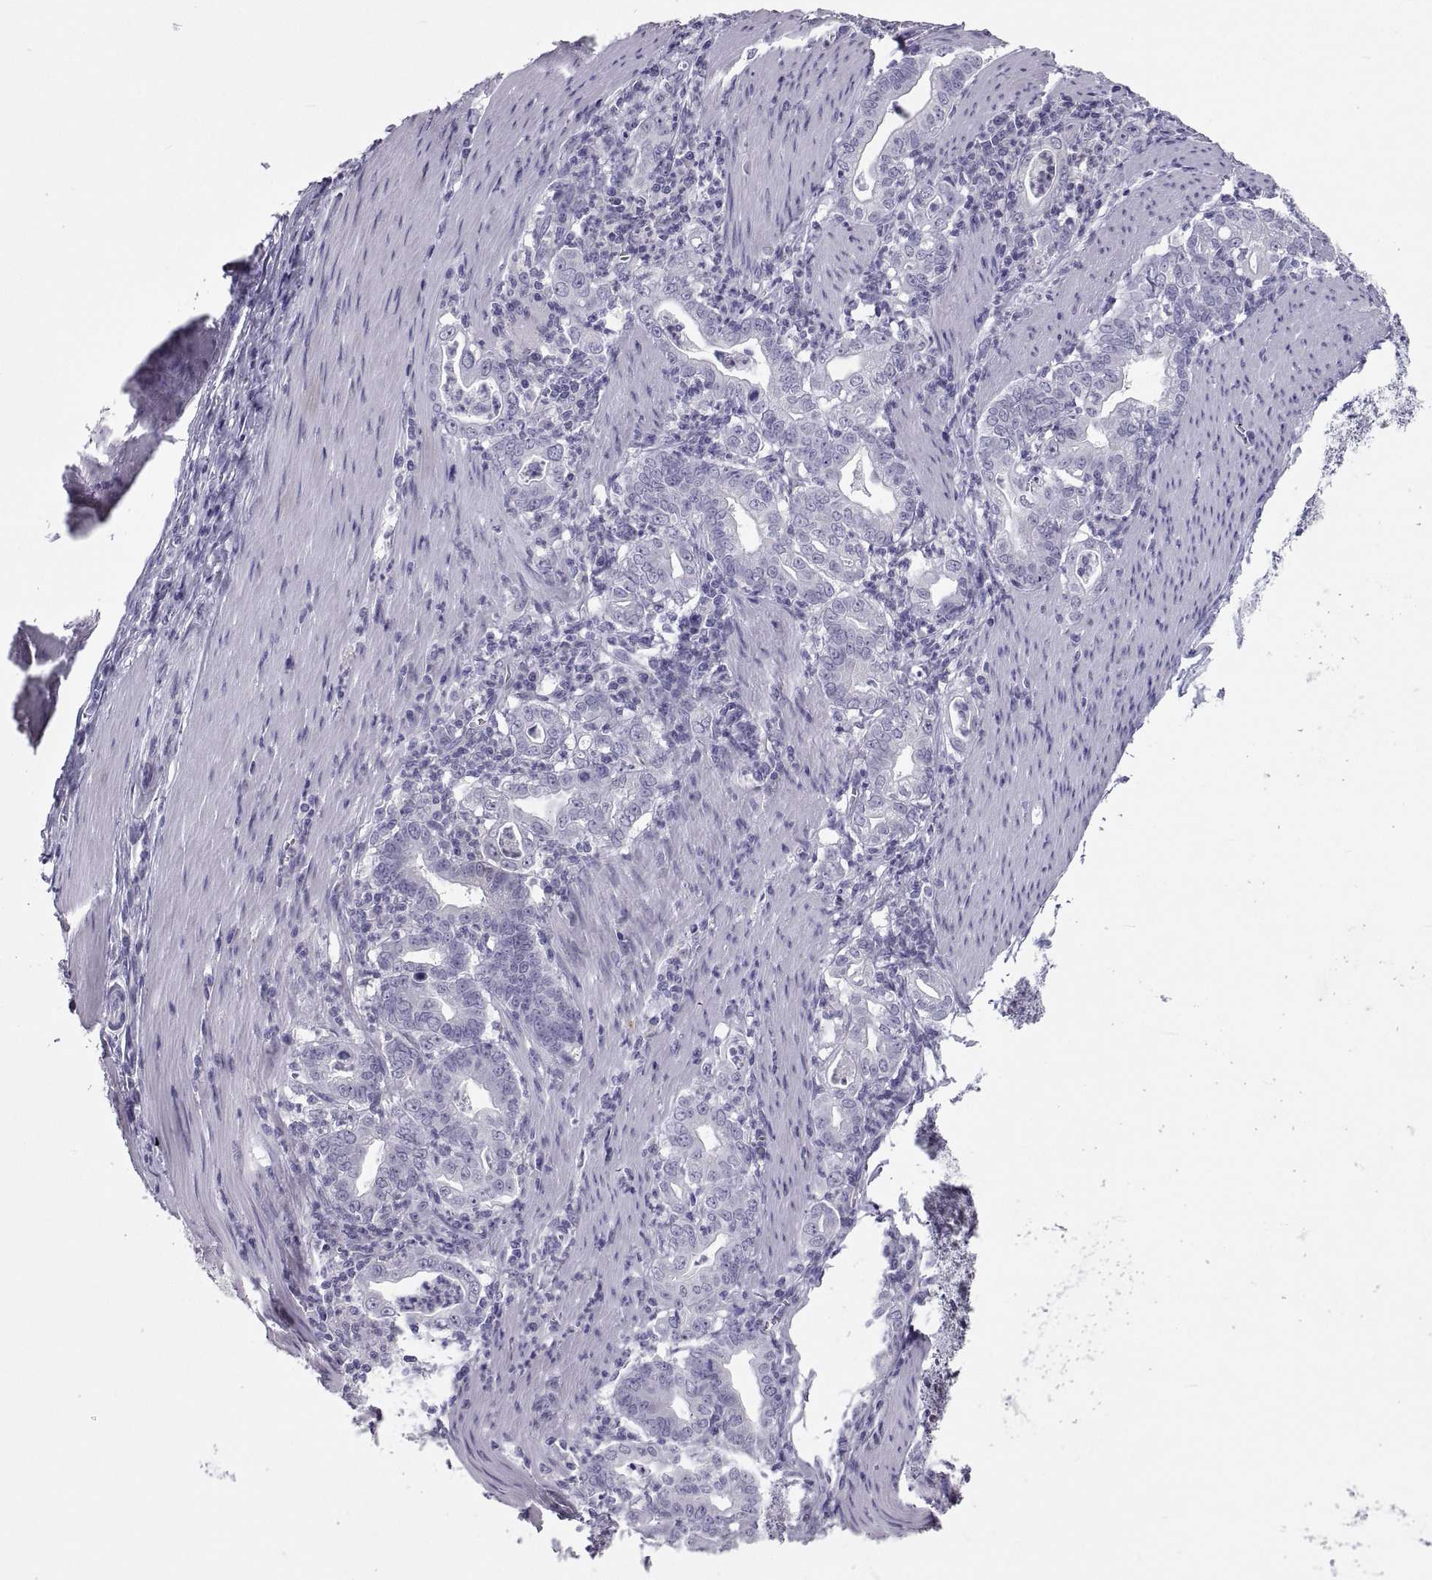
{"staining": {"intensity": "negative", "quantity": "none", "location": "none"}, "tissue": "stomach cancer", "cell_type": "Tumor cells", "image_type": "cancer", "snomed": [{"axis": "morphology", "description": "Adenocarcinoma, NOS"}, {"axis": "topography", "description": "Stomach, upper"}], "caption": "The photomicrograph demonstrates no staining of tumor cells in stomach adenocarcinoma.", "gene": "PCSK1N", "patient": {"sex": "female", "age": 79}}